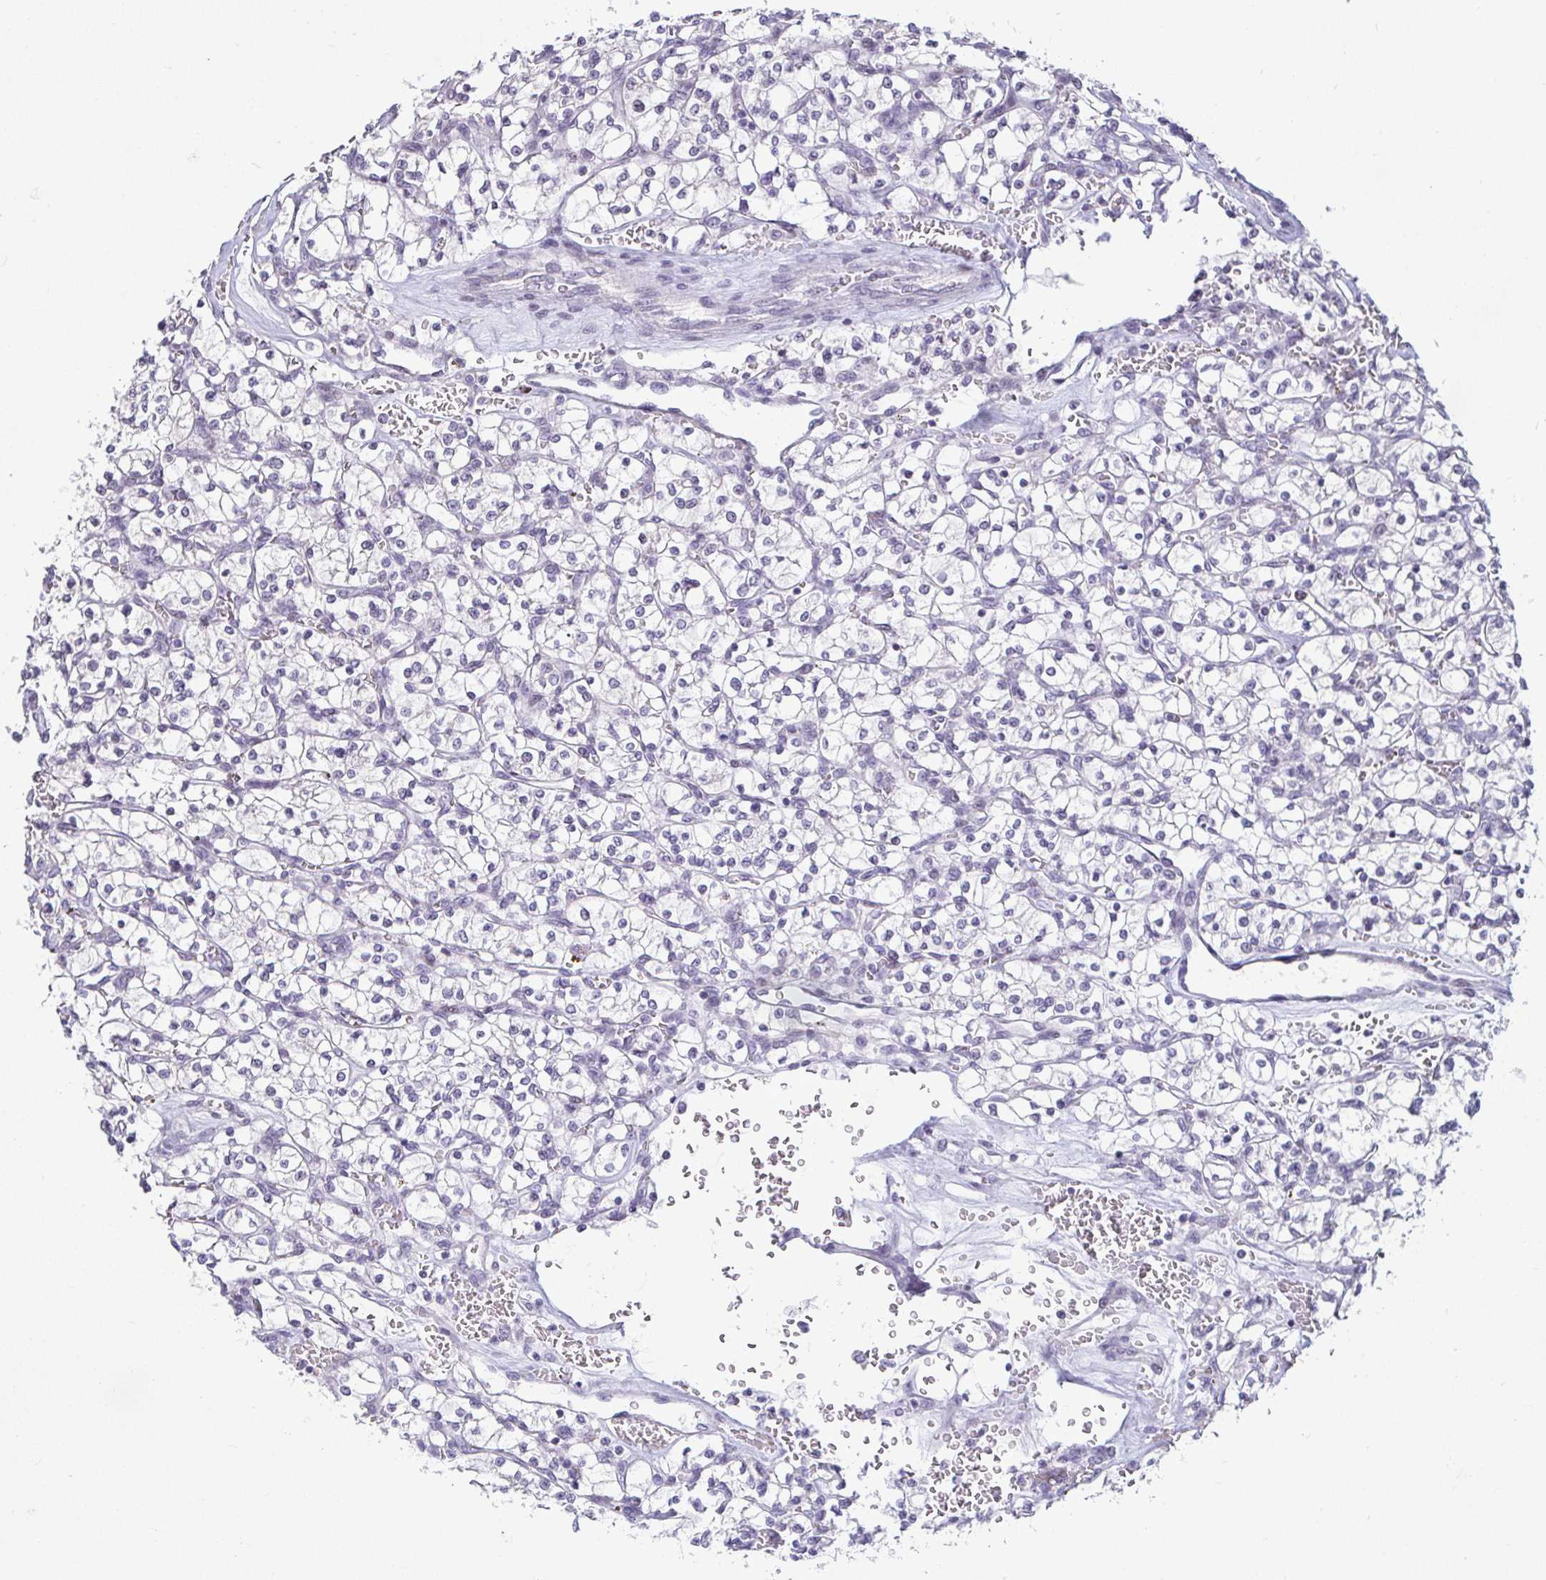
{"staining": {"intensity": "negative", "quantity": "none", "location": "none"}, "tissue": "renal cancer", "cell_type": "Tumor cells", "image_type": "cancer", "snomed": [{"axis": "morphology", "description": "Adenocarcinoma, NOS"}, {"axis": "topography", "description": "Kidney"}], "caption": "Renal cancer (adenocarcinoma) was stained to show a protein in brown. There is no significant expression in tumor cells.", "gene": "CR2", "patient": {"sex": "female", "age": 64}}